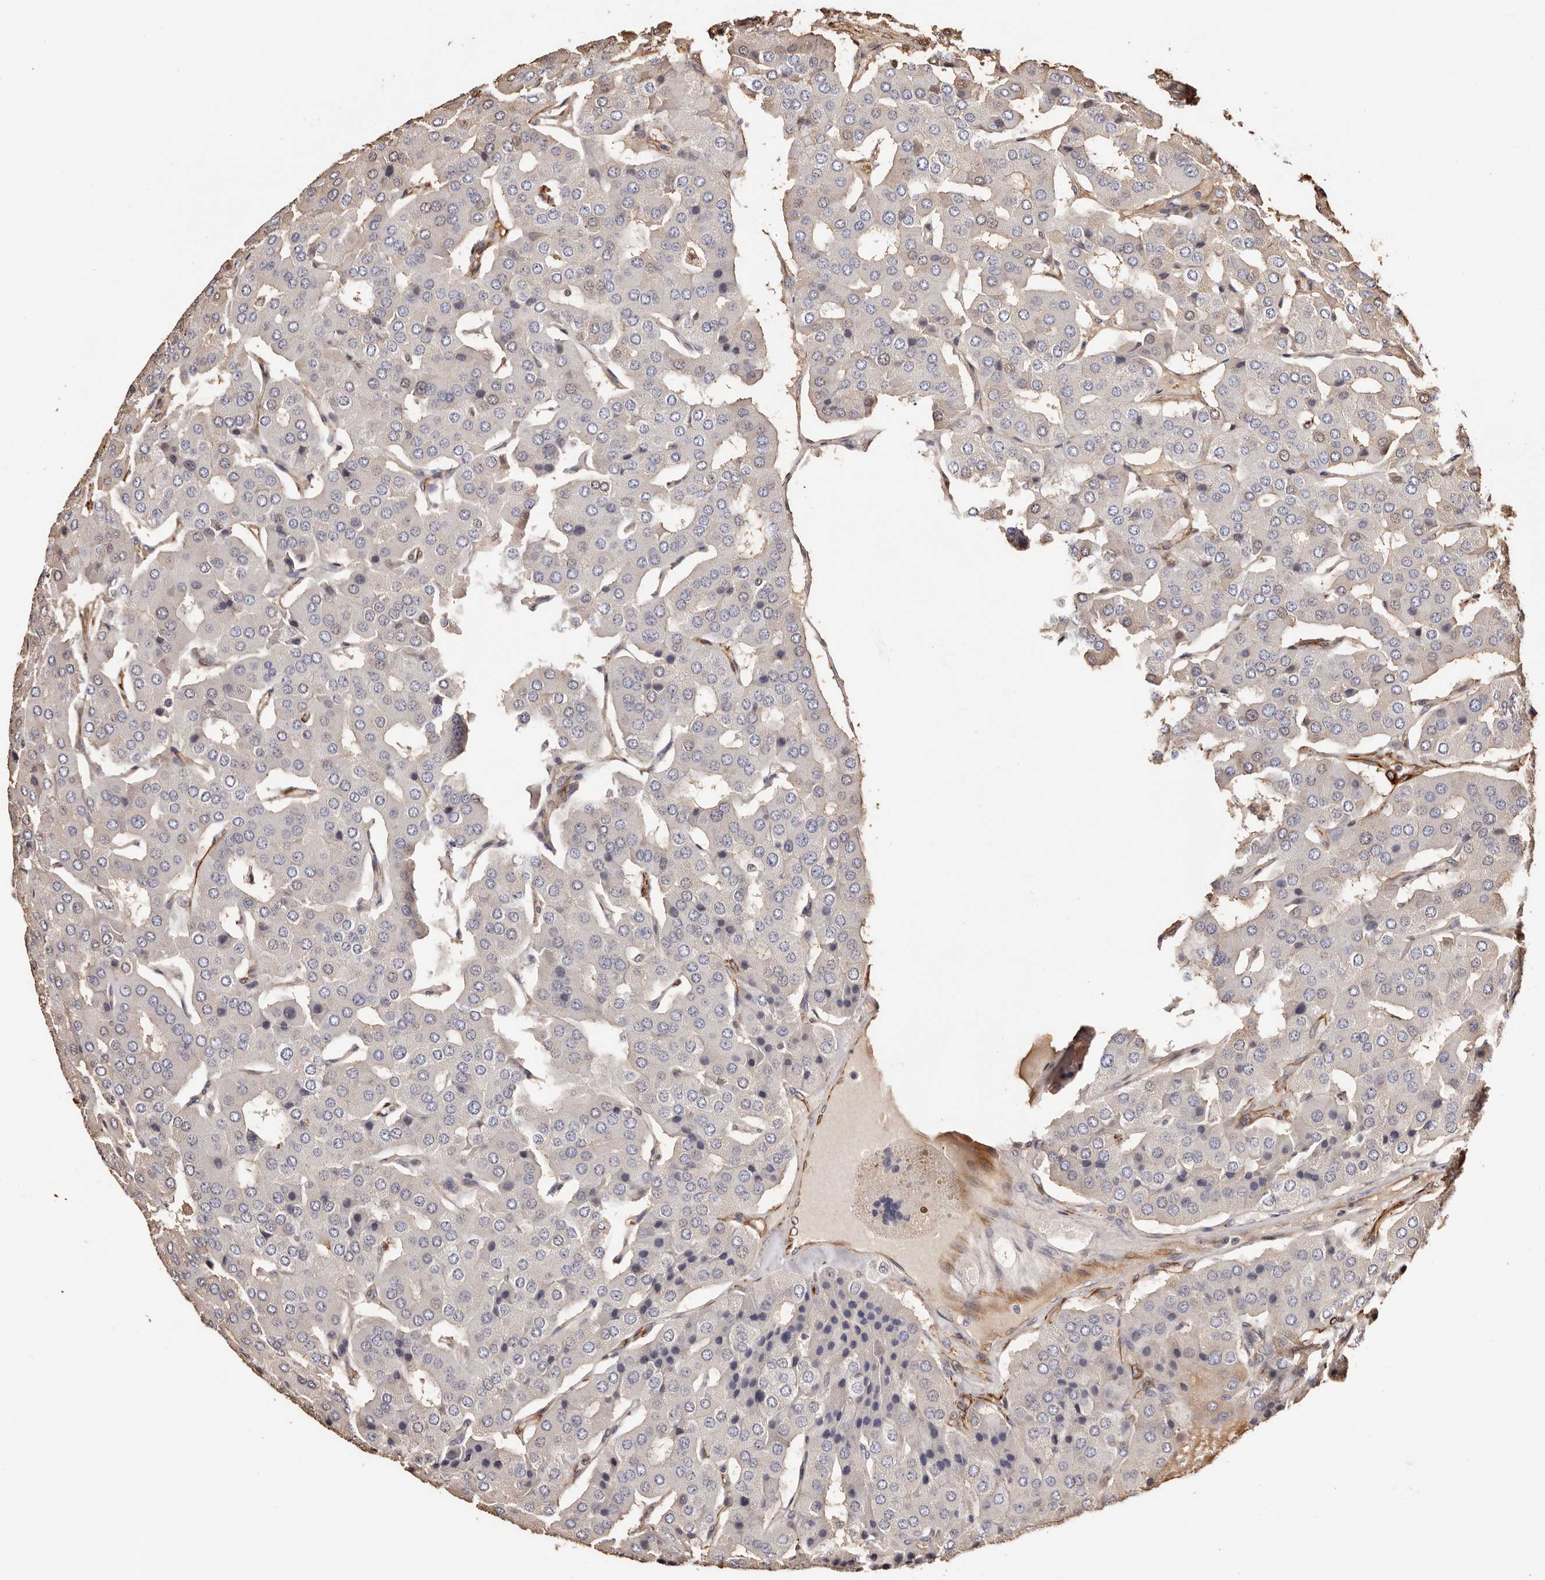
{"staining": {"intensity": "negative", "quantity": "none", "location": "none"}, "tissue": "parathyroid gland", "cell_type": "Glandular cells", "image_type": "normal", "snomed": [{"axis": "morphology", "description": "Normal tissue, NOS"}, {"axis": "morphology", "description": "Adenoma, NOS"}, {"axis": "topography", "description": "Parathyroid gland"}], "caption": "IHC micrograph of normal human parathyroid gland stained for a protein (brown), which displays no positivity in glandular cells. Brightfield microscopy of IHC stained with DAB (brown) and hematoxylin (blue), captured at high magnification.", "gene": "ZNF557", "patient": {"sex": "female", "age": 86}}